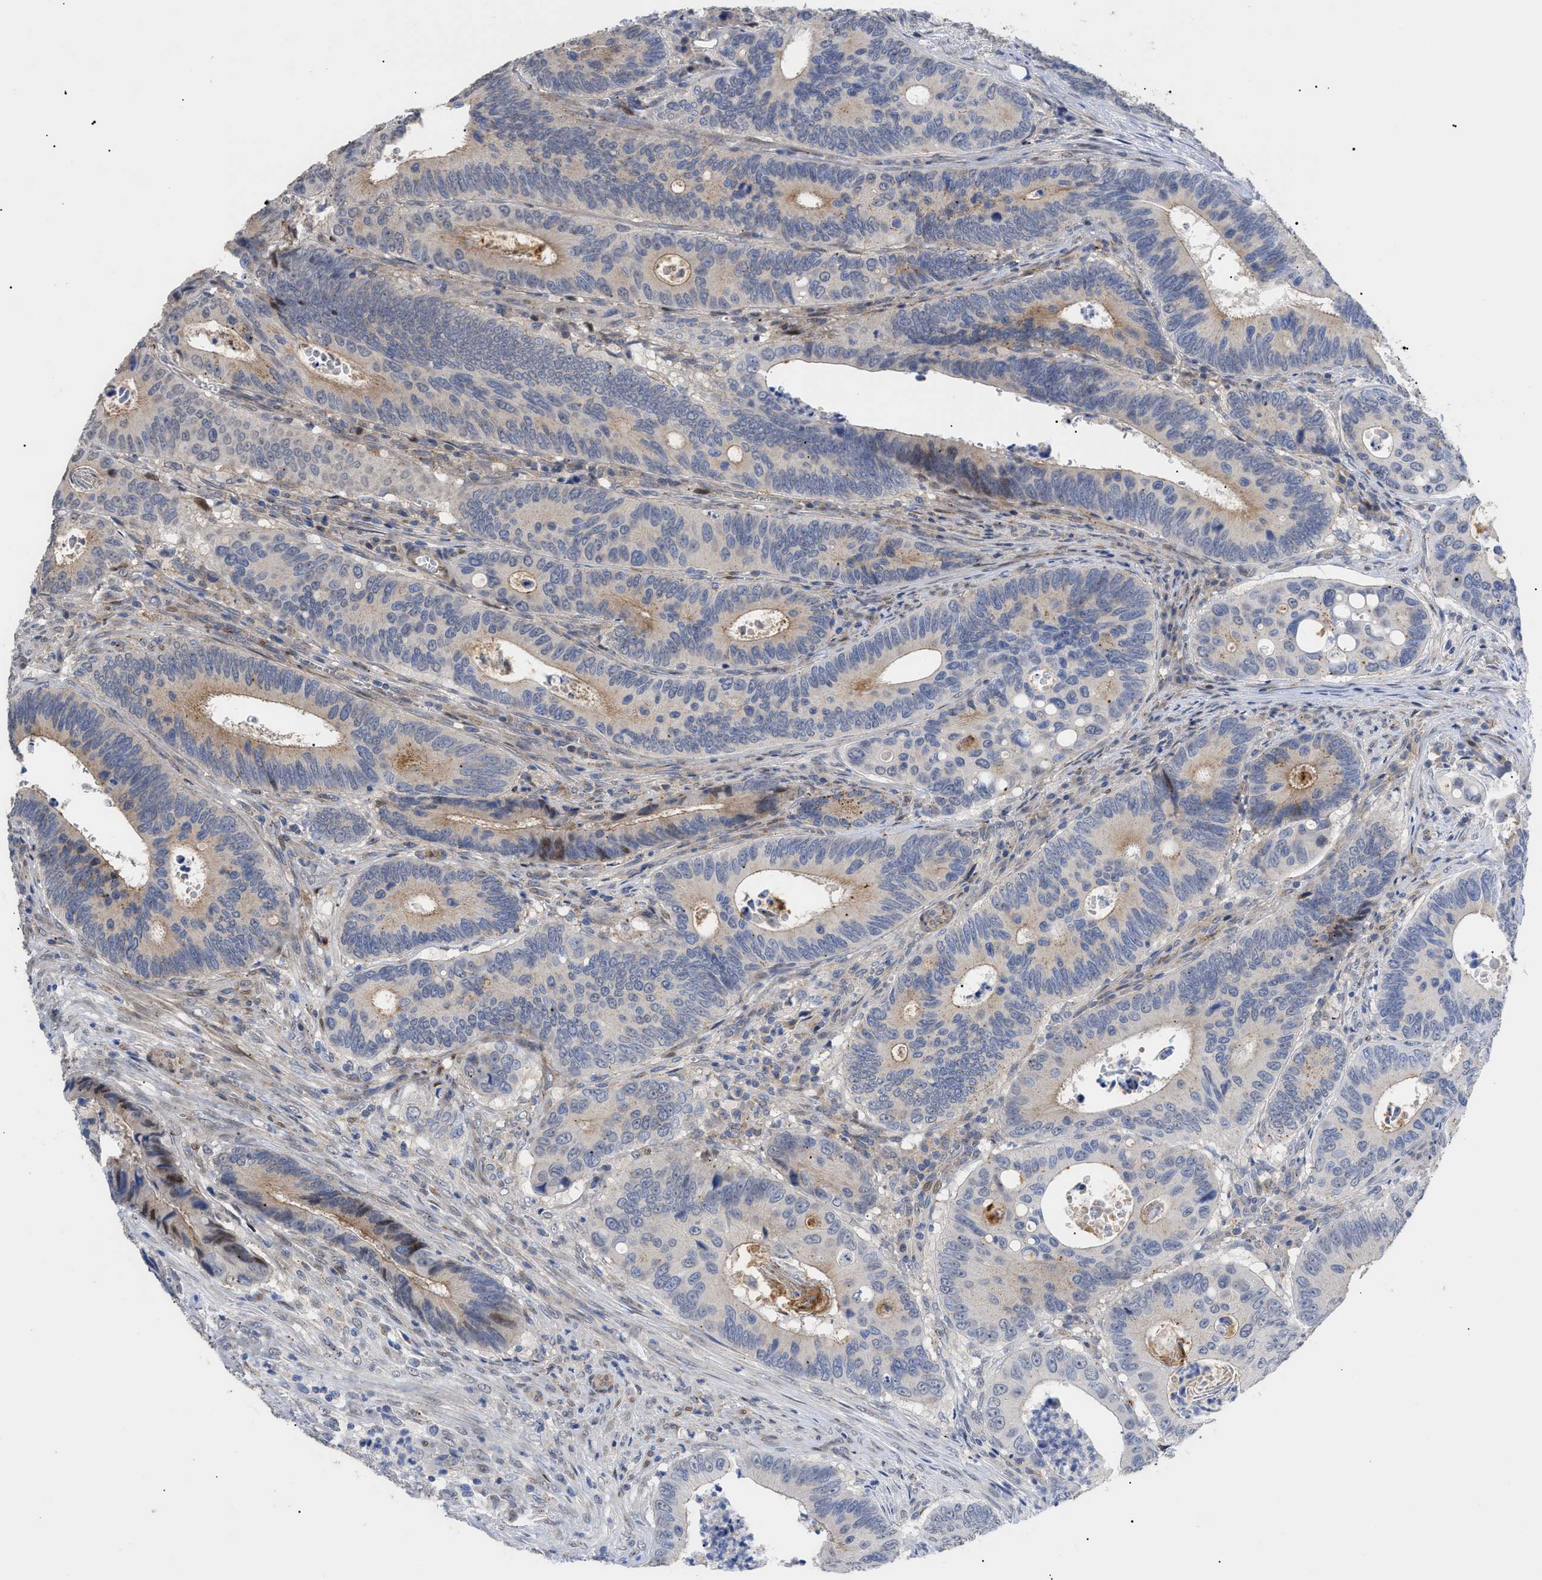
{"staining": {"intensity": "weak", "quantity": "<25%", "location": "cytoplasmic/membranous"}, "tissue": "colorectal cancer", "cell_type": "Tumor cells", "image_type": "cancer", "snomed": [{"axis": "morphology", "description": "Inflammation, NOS"}, {"axis": "morphology", "description": "Adenocarcinoma, NOS"}, {"axis": "topography", "description": "Colon"}], "caption": "High power microscopy image of an IHC photomicrograph of colorectal adenocarcinoma, revealing no significant staining in tumor cells.", "gene": "SFXN5", "patient": {"sex": "male", "age": 72}}